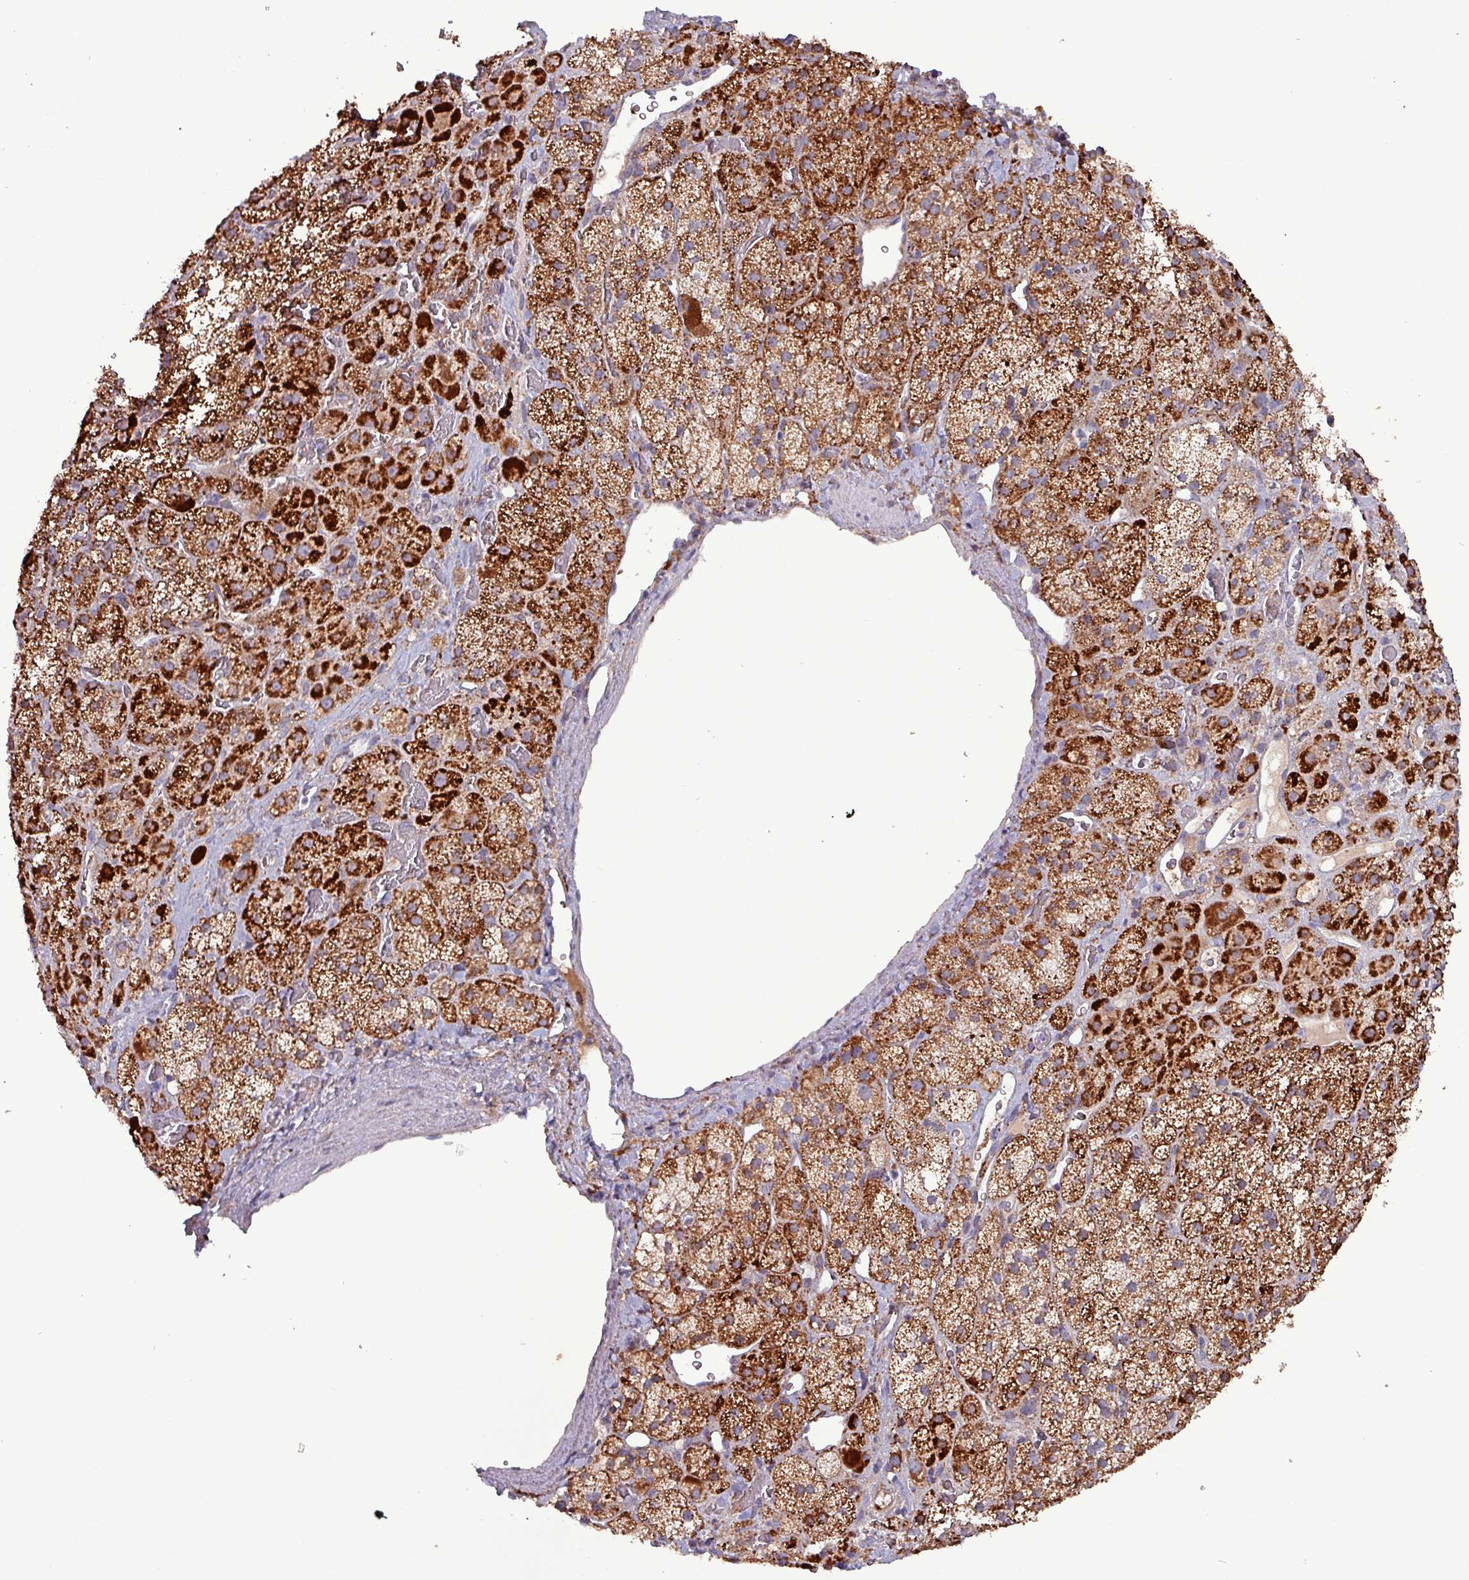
{"staining": {"intensity": "strong", "quantity": ">75%", "location": "cytoplasmic/membranous"}, "tissue": "adrenal gland", "cell_type": "Glandular cells", "image_type": "normal", "snomed": [{"axis": "morphology", "description": "Normal tissue, NOS"}, {"axis": "topography", "description": "Adrenal gland"}], "caption": "Immunohistochemistry staining of benign adrenal gland, which demonstrates high levels of strong cytoplasmic/membranous staining in approximately >75% of glandular cells indicating strong cytoplasmic/membranous protein staining. The staining was performed using DAB (brown) for protein detection and nuclei were counterstained in hematoxylin (blue).", "gene": "ZNF322", "patient": {"sex": "male", "age": 57}}